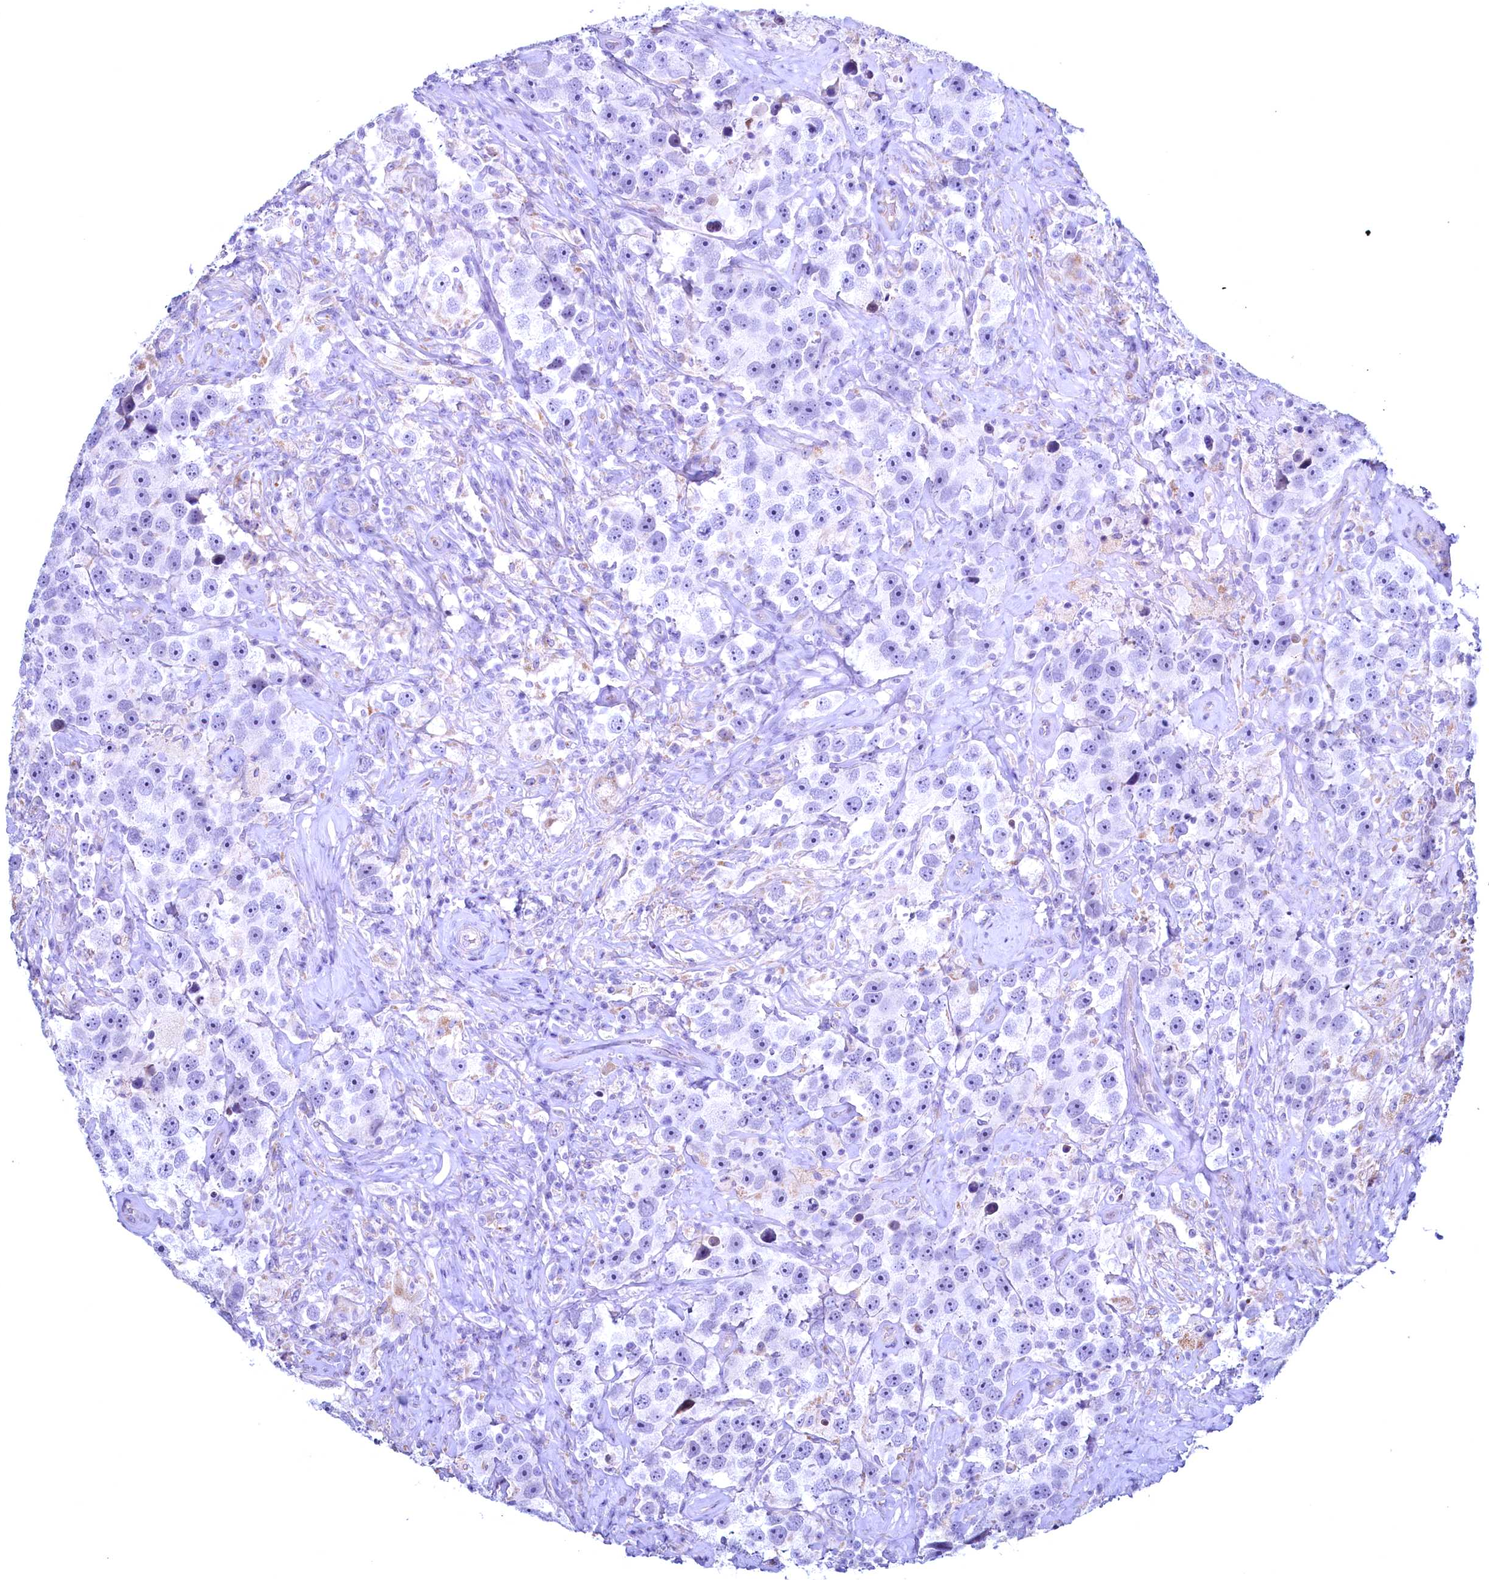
{"staining": {"intensity": "negative", "quantity": "none", "location": "none"}, "tissue": "testis cancer", "cell_type": "Tumor cells", "image_type": "cancer", "snomed": [{"axis": "morphology", "description": "Seminoma, NOS"}, {"axis": "topography", "description": "Testis"}], "caption": "Seminoma (testis) was stained to show a protein in brown. There is no significant positivity in tumor cells.", "gene": "MAP1LC3A", "patient": {"sex": "male", "age": 49}}